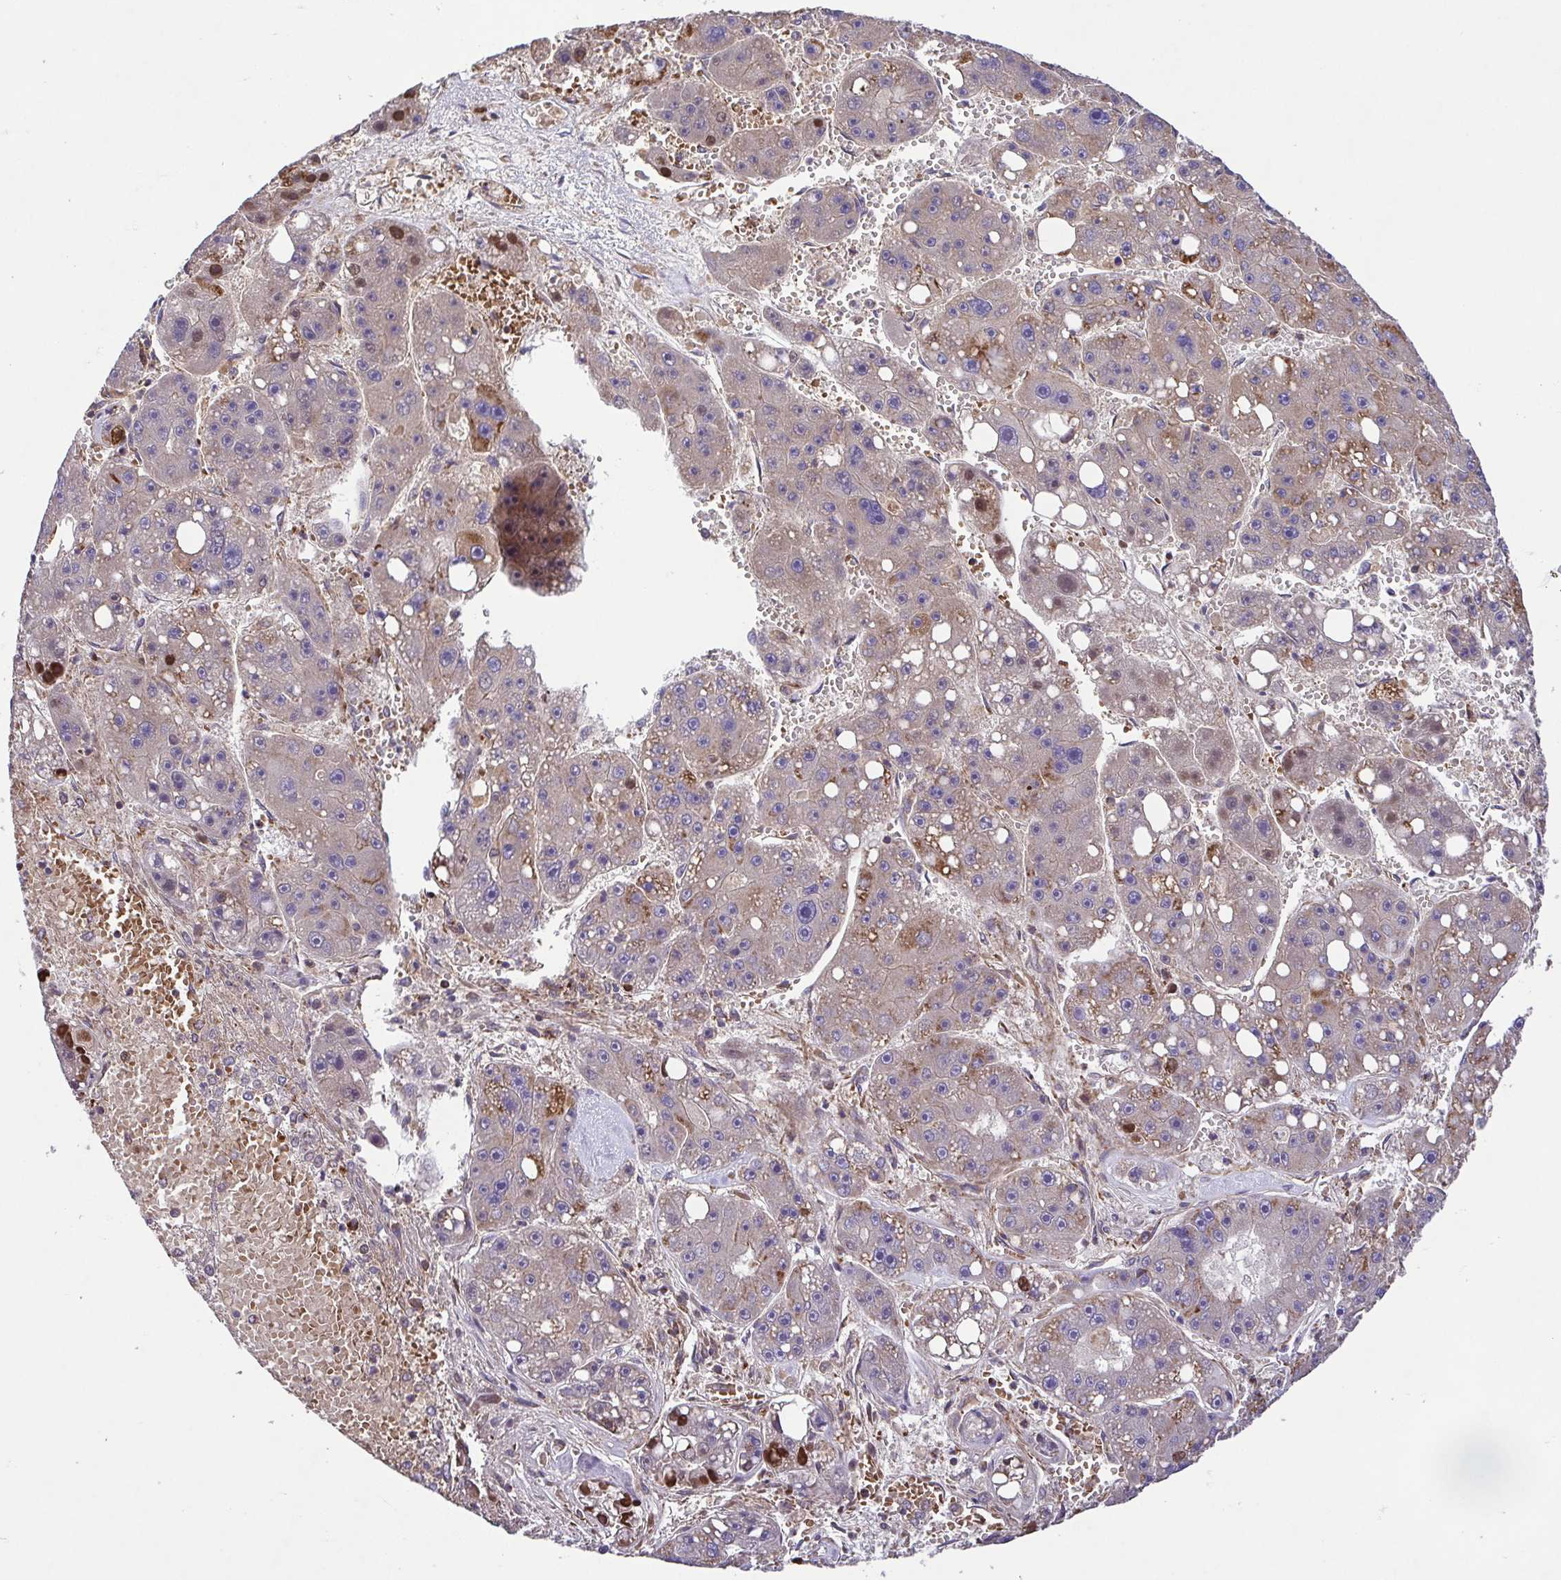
{"staining": {"intensity": "moderate", "quantity": "<25%", "location": "cytoplasmic/membranous"}, "tissue": "liver cancer", "cell_type": "Tumor cells", "image_type": "cancer", "snomed": [{"axis": "morphology", "description": "Carcinoma, Hepatocellular, NOS"}, {"axis": "topography", "description": "Liver"}], "caption": "Immunohistochemistry (IHC) (DAB) staining of liver cancer (hepatocellular carcinoma) shows moderate cytoplasmic/membranous protein positivity in about <25% of tumor cells. The staining is performed using DAB brown chromogen to label protein expression. The nuclei are counter-stained blue using hematoxylin.", "gene": "IDE", "patient": {"sex": "female", "age": 61}}